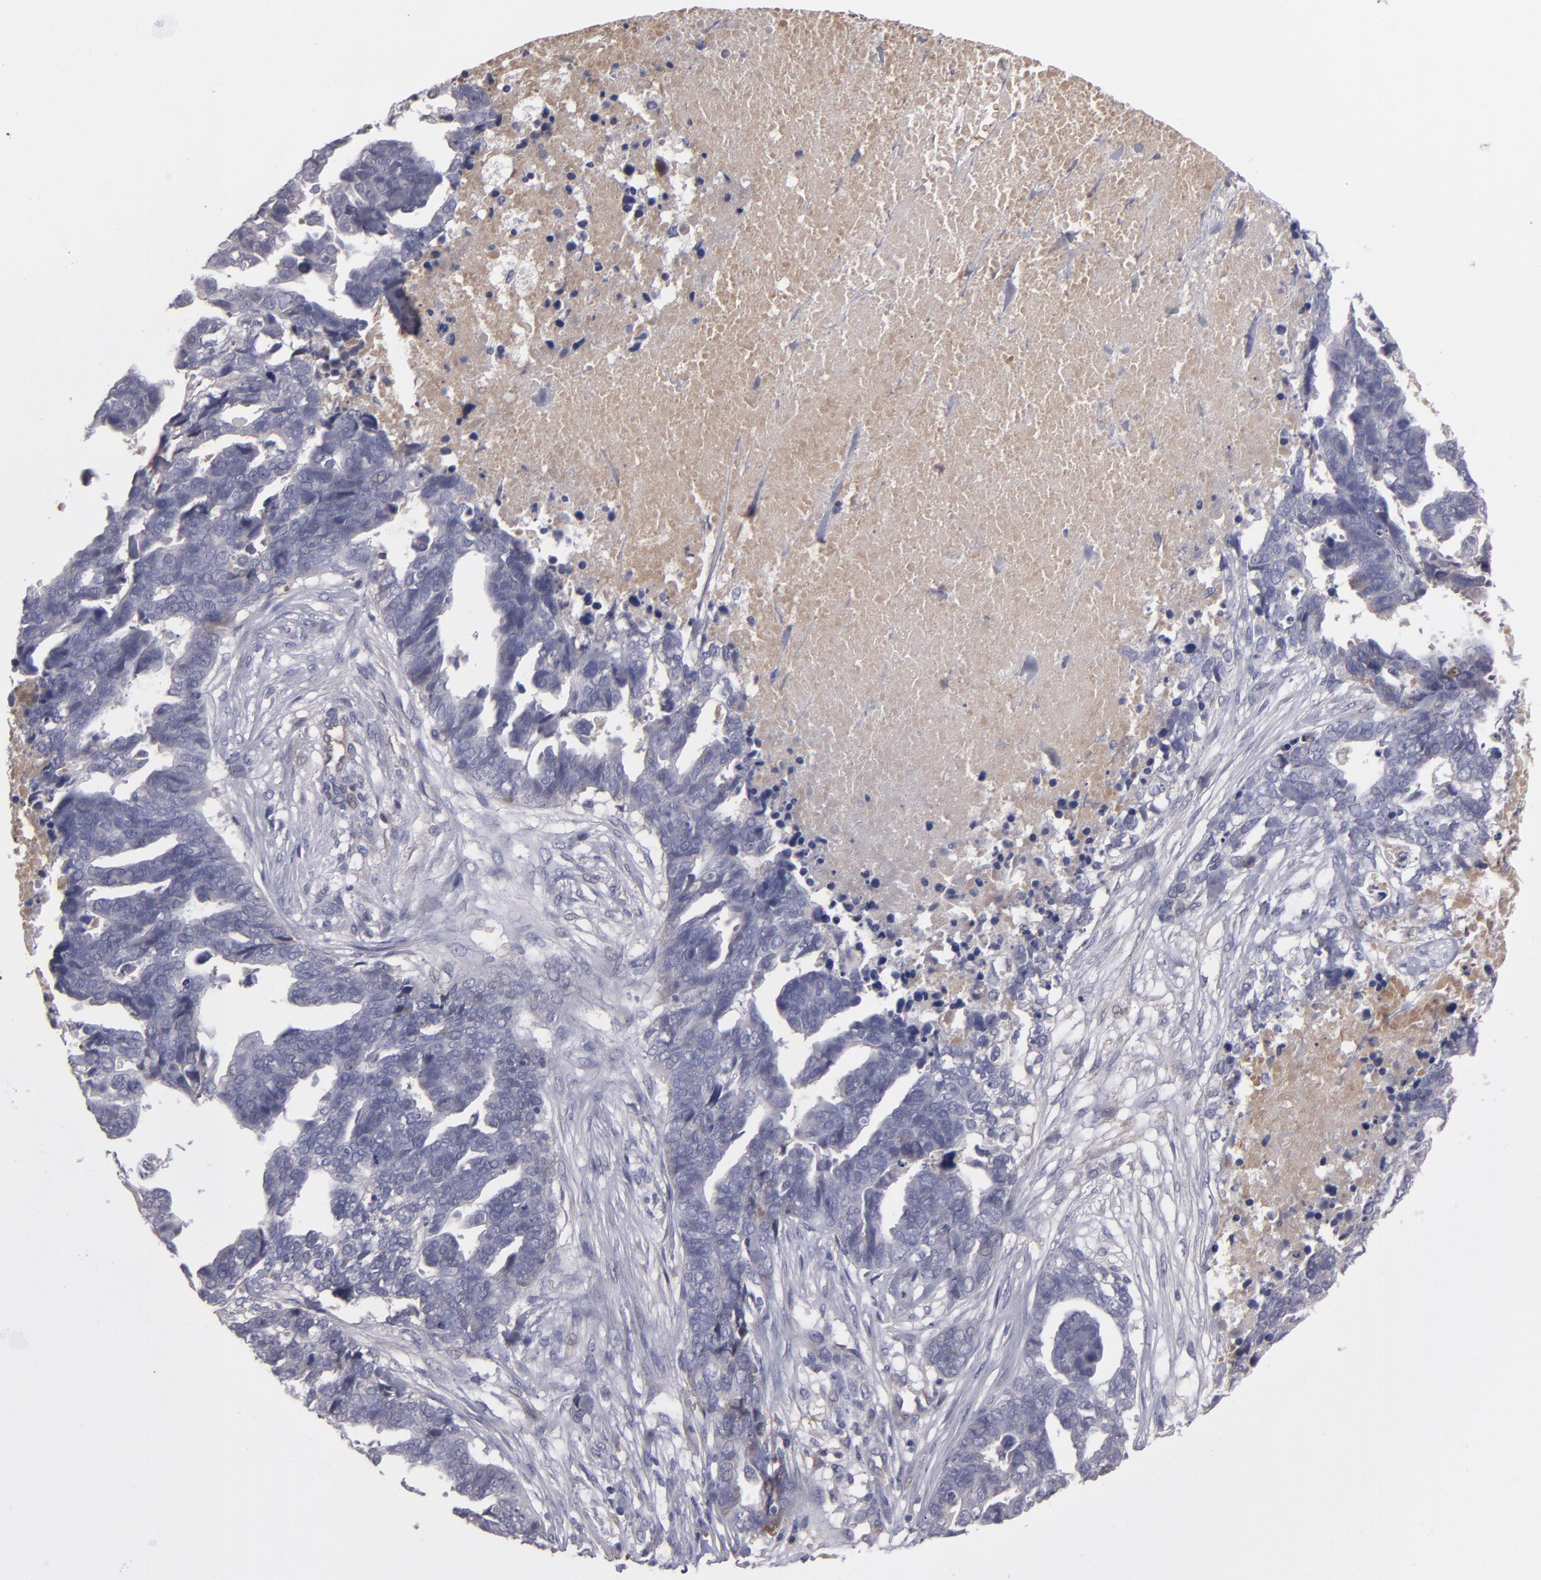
{"staining": {"intensity": "negative", "quantity": "none", "location": "none"}, "tissue": "ovarian cancer", "cell_type": "Tumor cells", "image_type": "cancer", "snomed": [{"axis": "morphology", "description": "Normal tissue, NOS"}, {"axis": "morphology", "description": "Cystadenocarcinoma, serous, NOS"}, {"axis": "topography", "description": "Fallopian tube"}, {"axis": "topography", "description": "Ovary"}], "caption": "The IHC micrograph has no significant positivity in tumor cells of ovarian cancer (serous cystadenocarcinoma) tissue. The staining is performed using DAB (3,3'-diaminobenzidine) brown chromogen with nuclei counter-stained in using hematoxylin.", "gene": "ITIH4", "patient": {"sex": "female", "age": 56}}